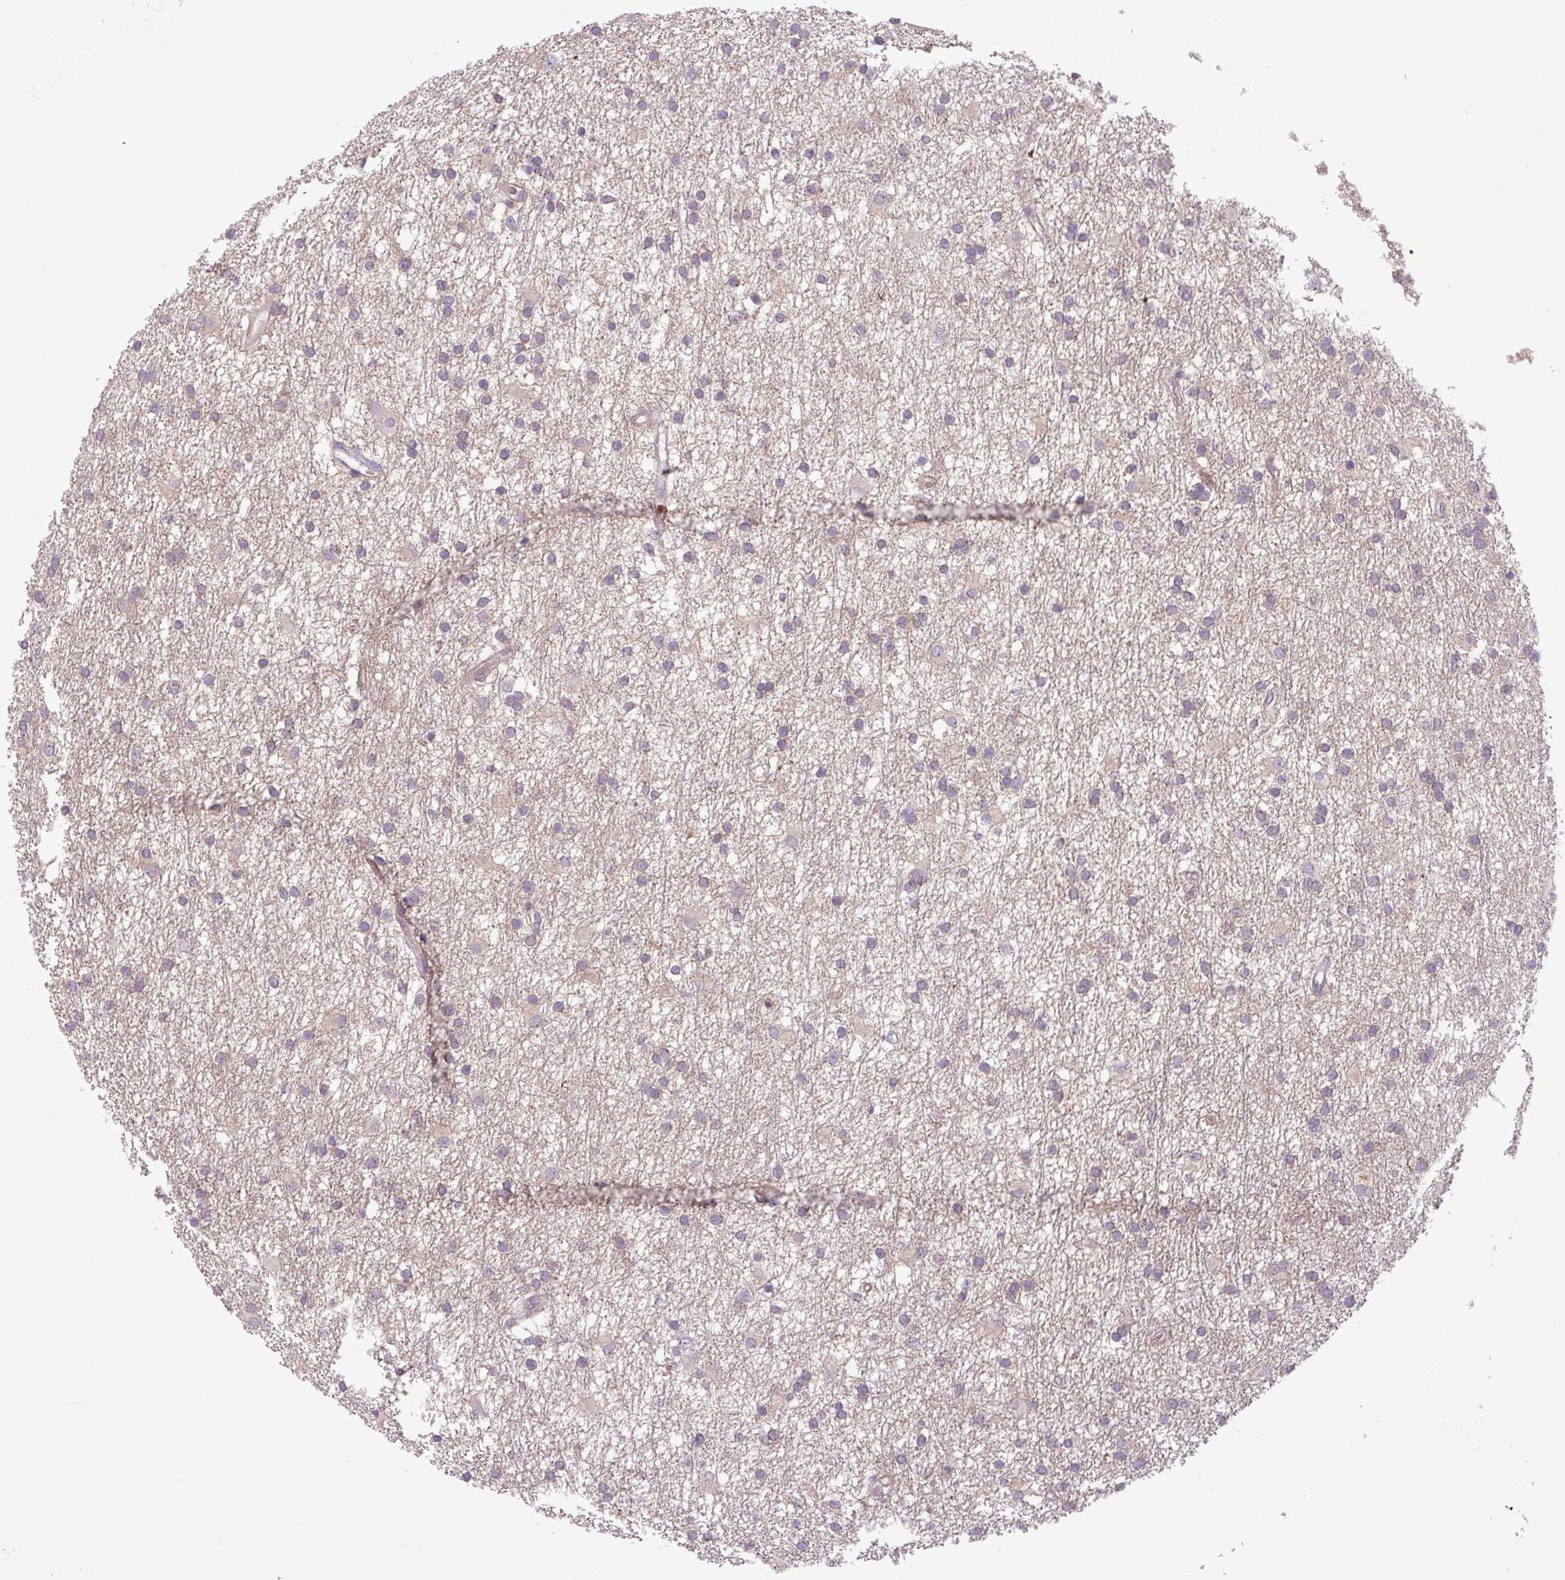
{"staining": {"intensity": "negative", "quantity": "none", "location": "none"}, "tissue": "glioma", "cell_type": "Tumor cells", "image_type": "cancer", "snomed": [{"axis": "morphology", "description": "Glioma, malignant, High grade"}, {"axis": "topography", "description": "Brain"}], "caption": "DAB immunohistochemical staining of human glioma reveals no significant expression in tumor cells.", "gene": "KIFC1", "patient": {"sex": "male", "age": 77}}